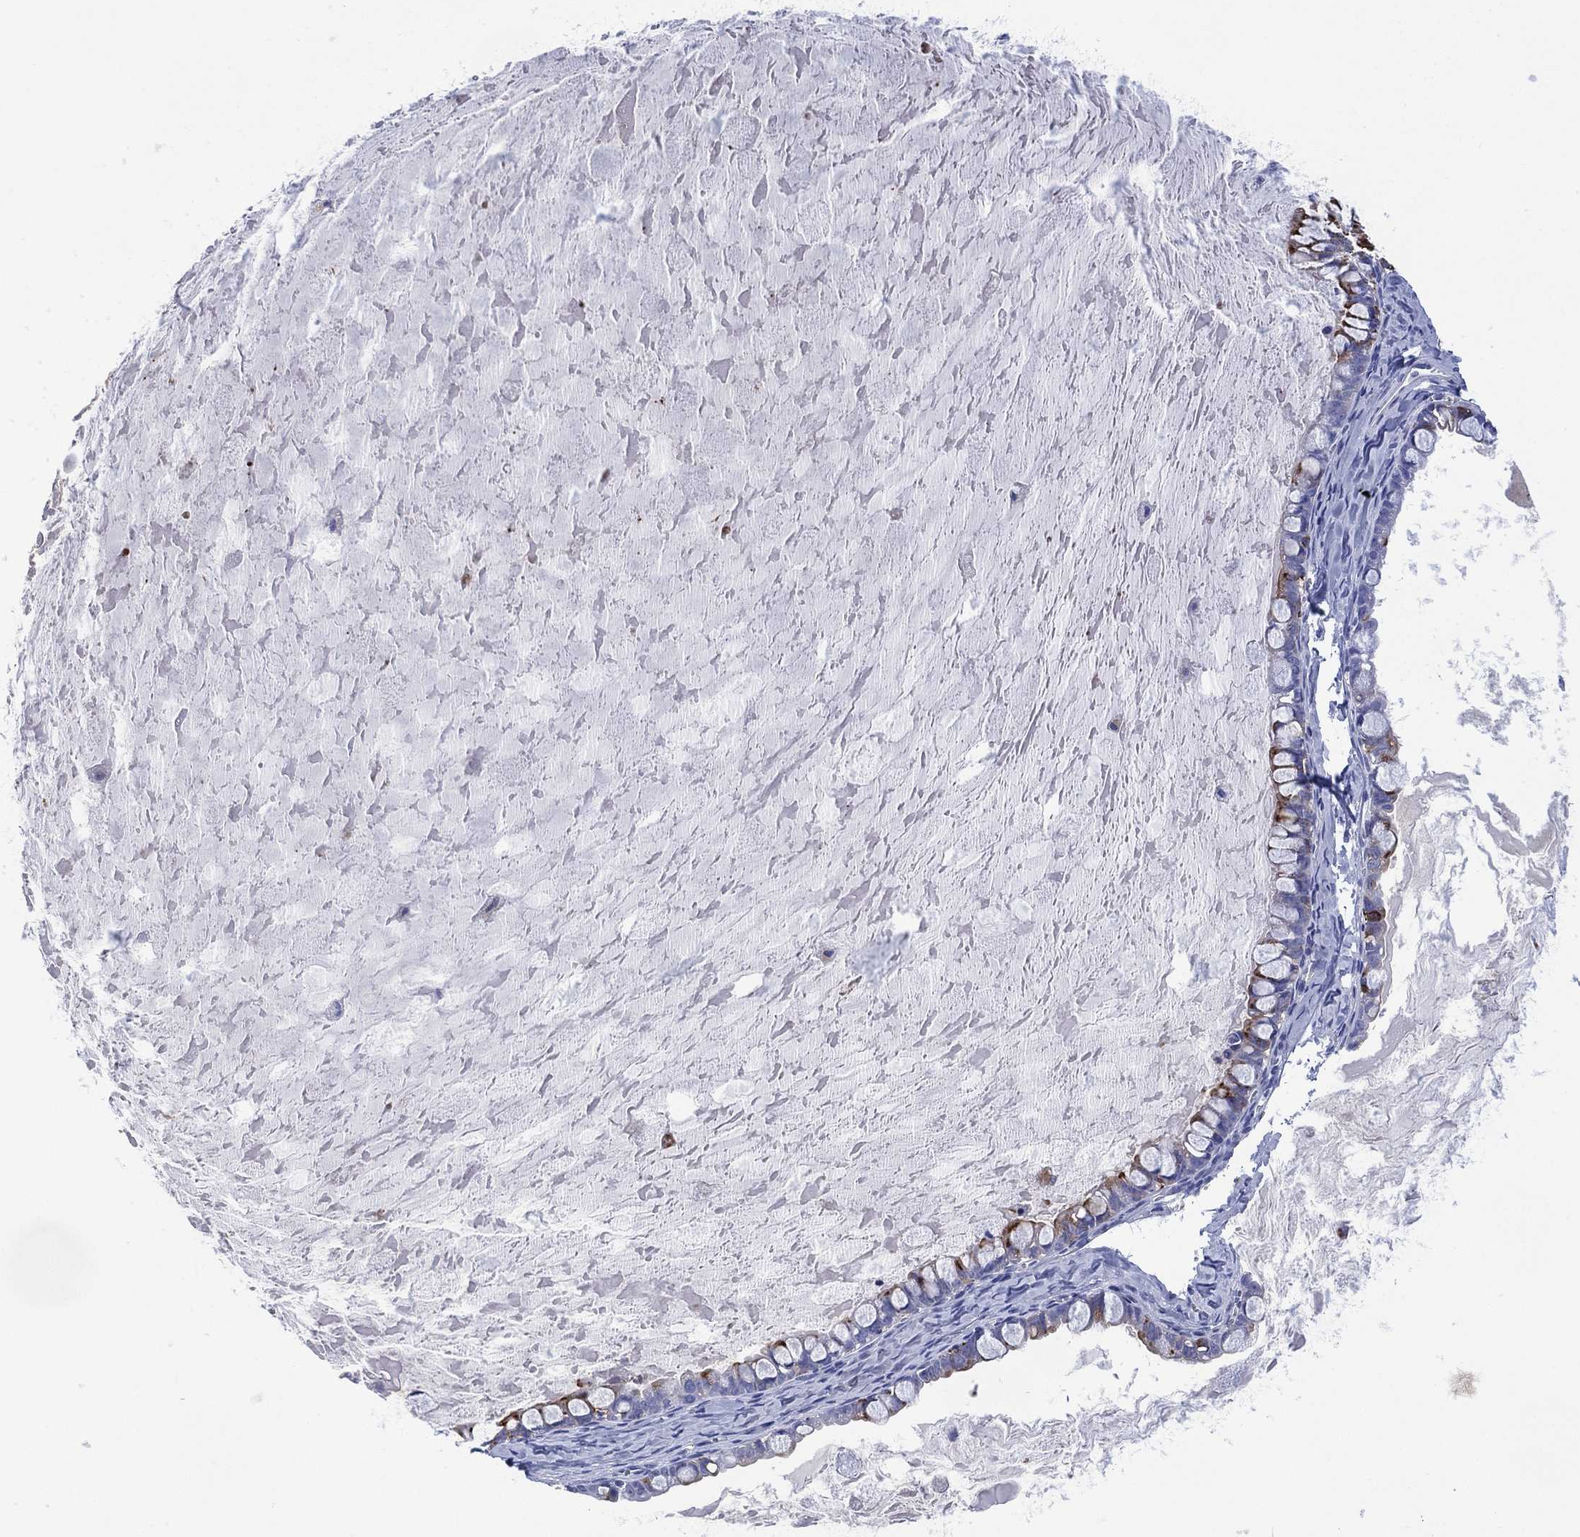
{"staining": {"intensity": "moderate", "quantity": "<25%", "location": "cytoplasmic/membranous"}, "tissue": "ovarian cancer", "cell_type": "Tumor cells", "image_type": "cancer", "snomed": [{"axis": "morphology", "description": "Cystadenocarcinoma, mucinous, NOS"}, {"axis": "topography", "description": "Ovary"}], "caption": "This micrograph exhibits immunohistochemistry (IHC) staining of human mucinous cystadenocarcinoma (ovarian), with low moderate cytoplasmic/membranous staining in approximately <25% of tumor cells.", "gene": "DPP4", "patient": {"sex": "female", "age": 63}}